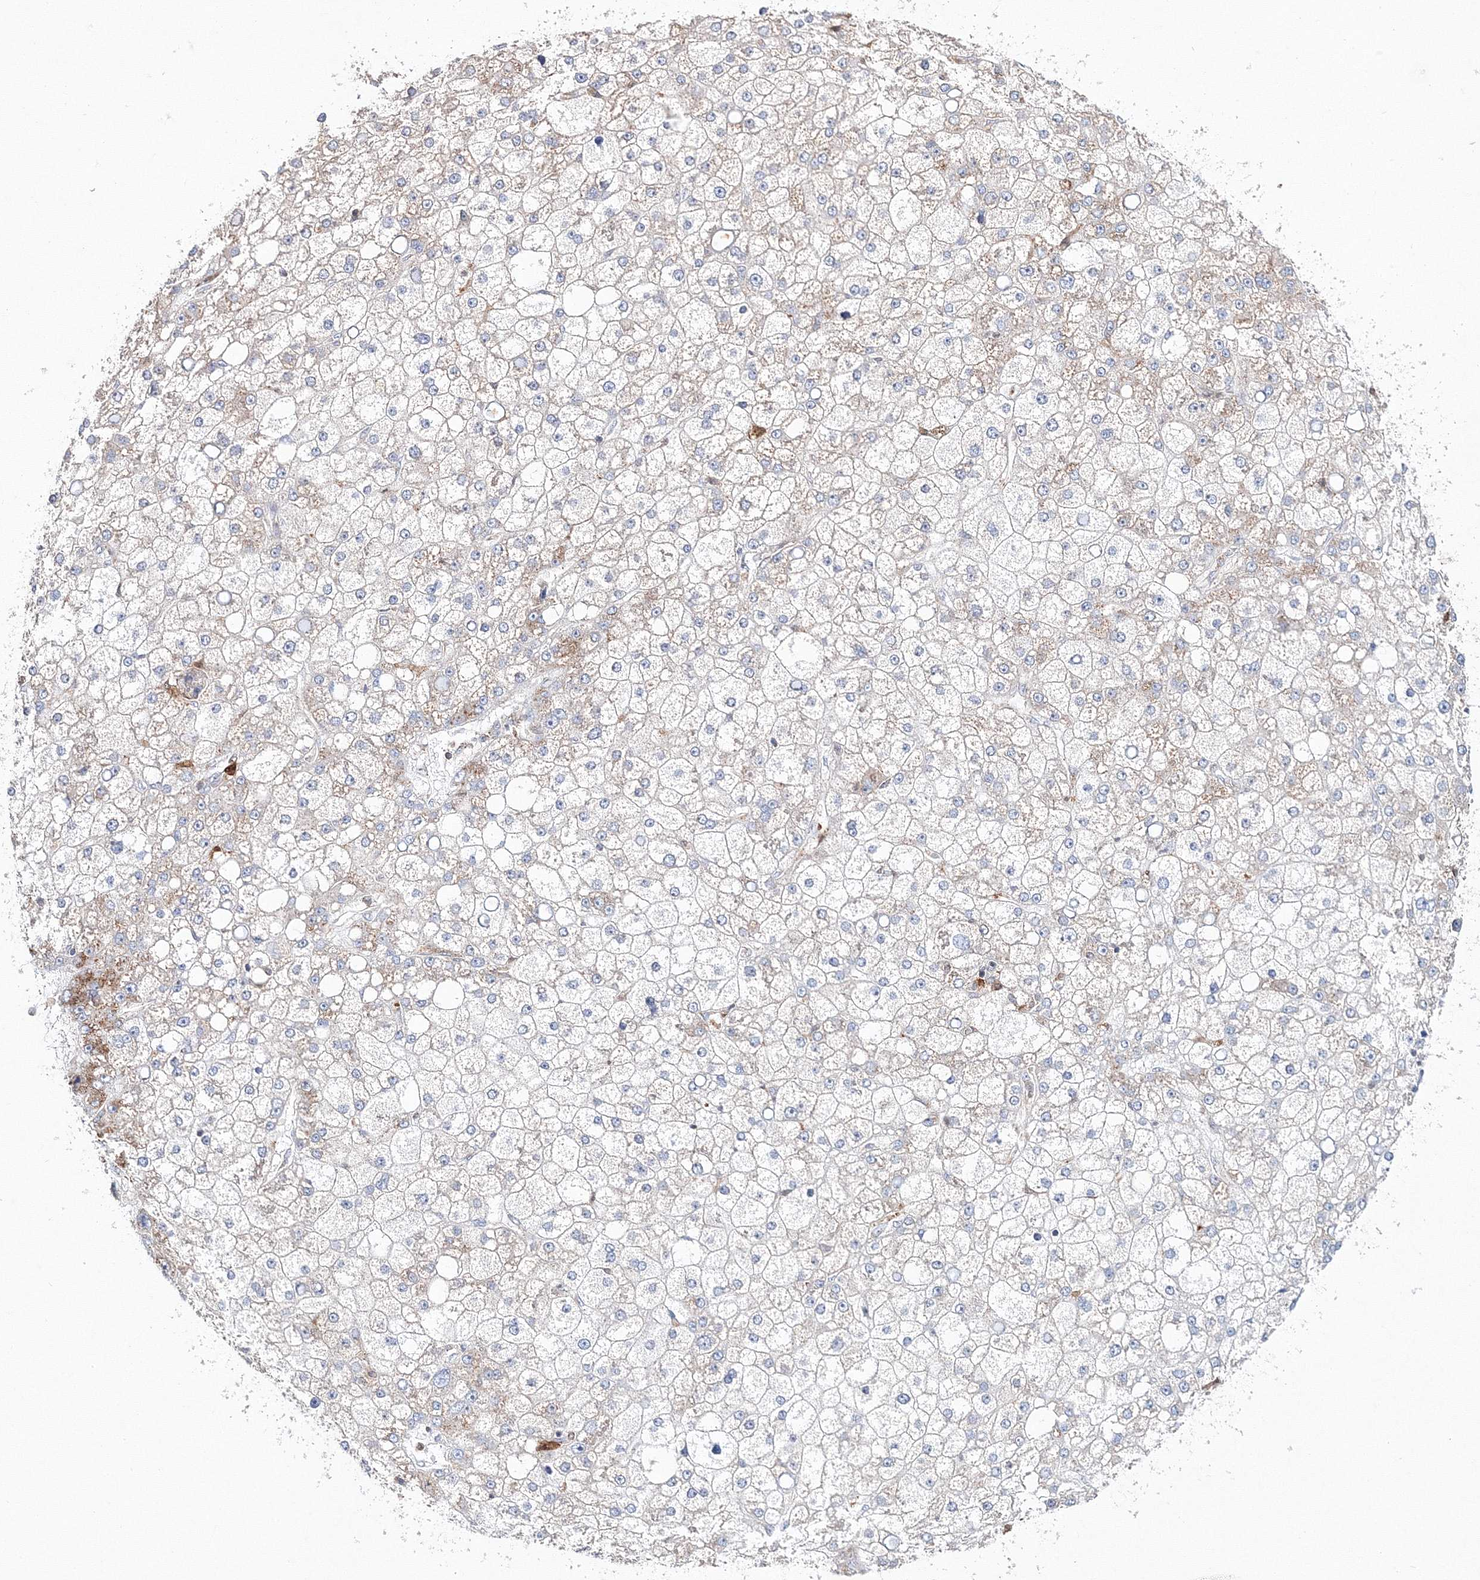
{"staining": {"intensity": "negative", "quantity": "none", "location": "none"}, "tissue": "liver cancer", "cell_type": "Tumor cells", "image_type": "cancer", "snomed": [{"axis": "morphology", "description": "Carcinoma, Hepatocellular, NOS"}, {"axis": "topography", "description": "Liver"}], "caption": "Immunohistochemistry (IHC) photomicrograph of neoplastic tissue: liver cancer stained with DAB demonstrates no significant protein staining in tumor cells.", "gene": "ARCN1", "patient": {"sex": "male", "age": 67}}